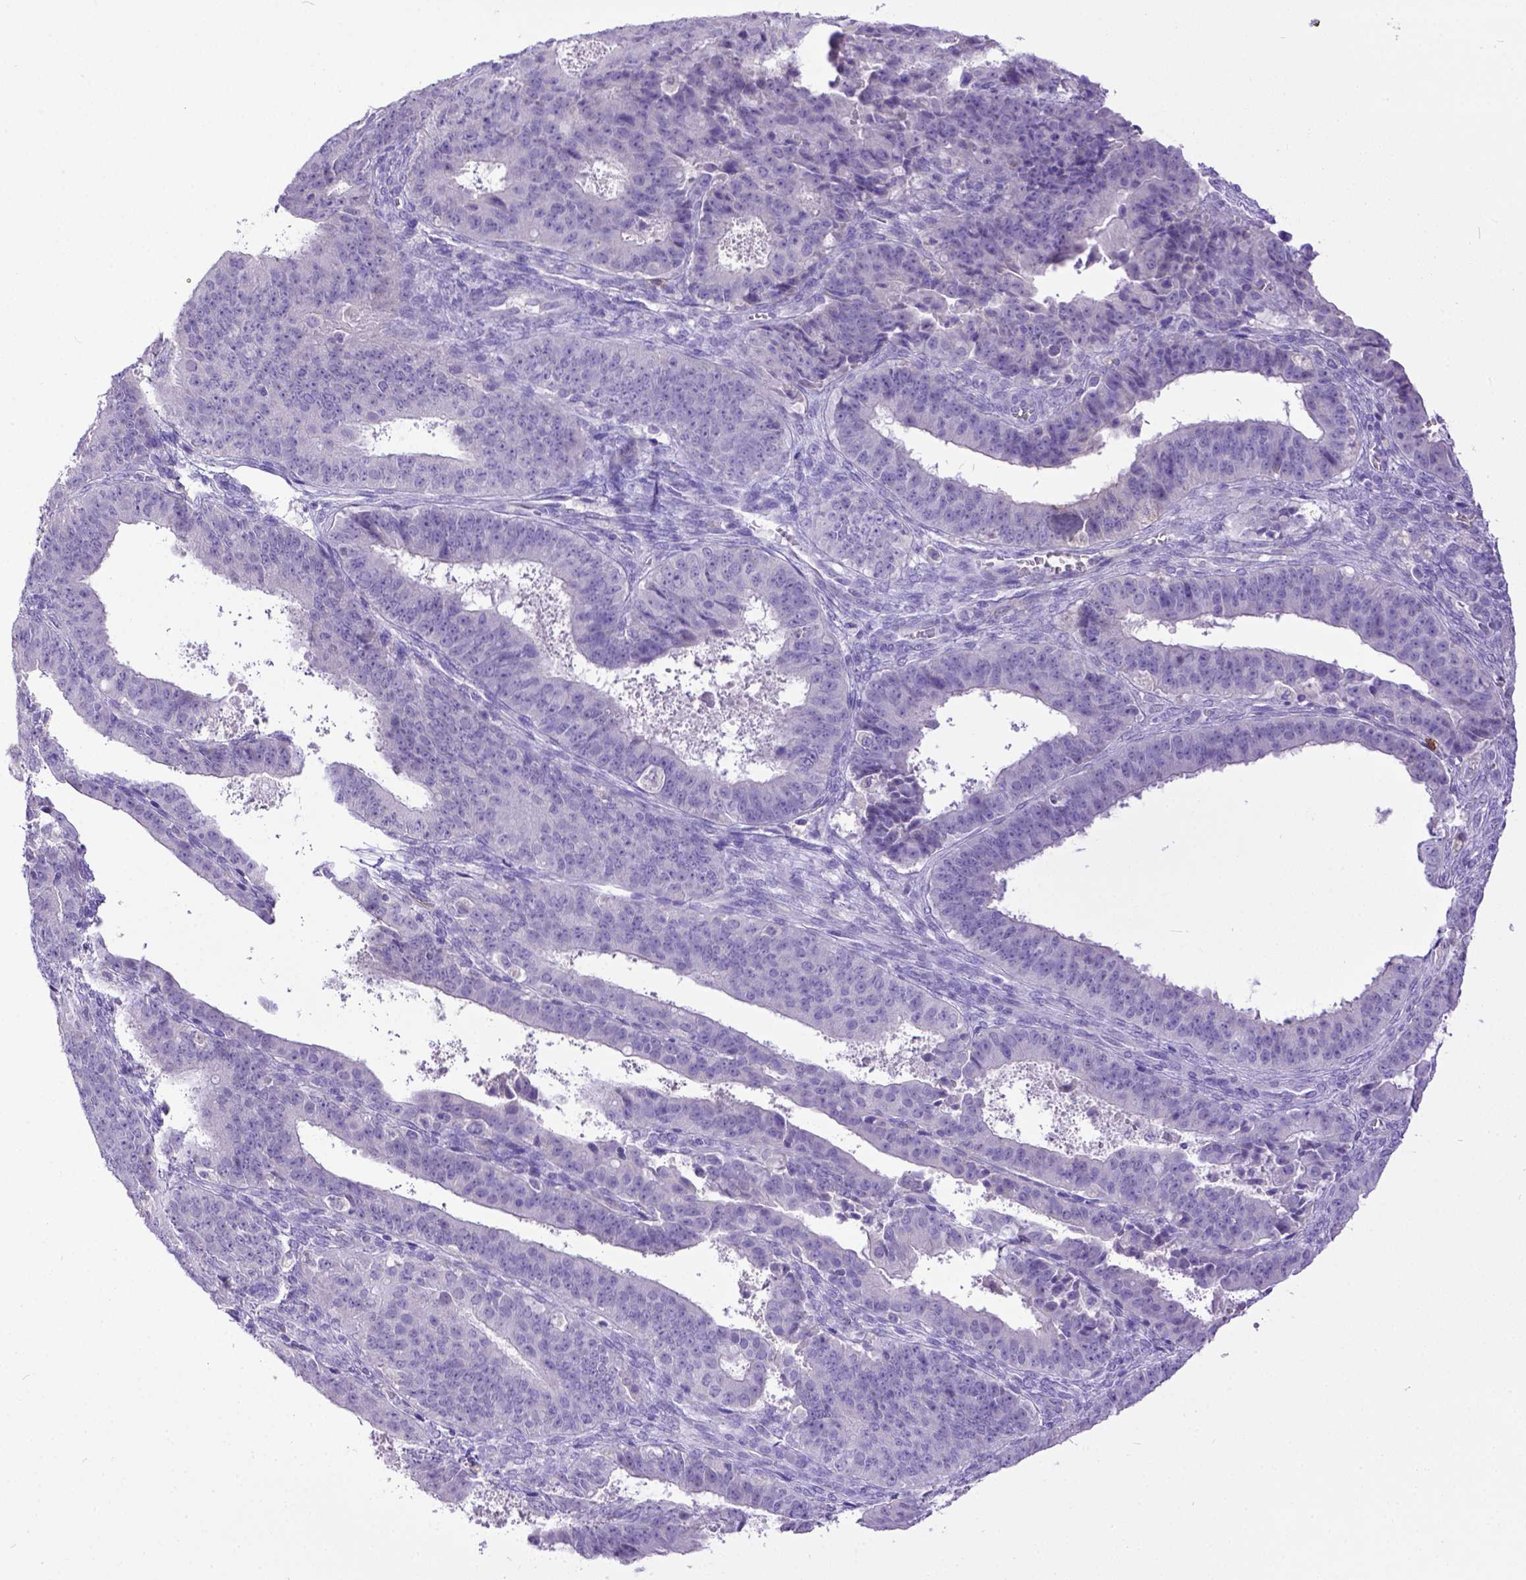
{"staining": {"intensity": "negative", "quantity": "none", "location": "none"}, "tissue": "ovarian cancer", "cell_type": "Tumor cells", "image_type": "cancer", "snomed": [{"axis": "morphology", "description": "Carcinoma, endometroid"}, {"axis": "topography", "description": "Ovary"}], "caption": "Immunohistochemical staining of ovarian endometroid carcinoma displays no significant expression in tumor cells.", "gene": "KIT", "patient": {"sex": "female", "age": 42}}